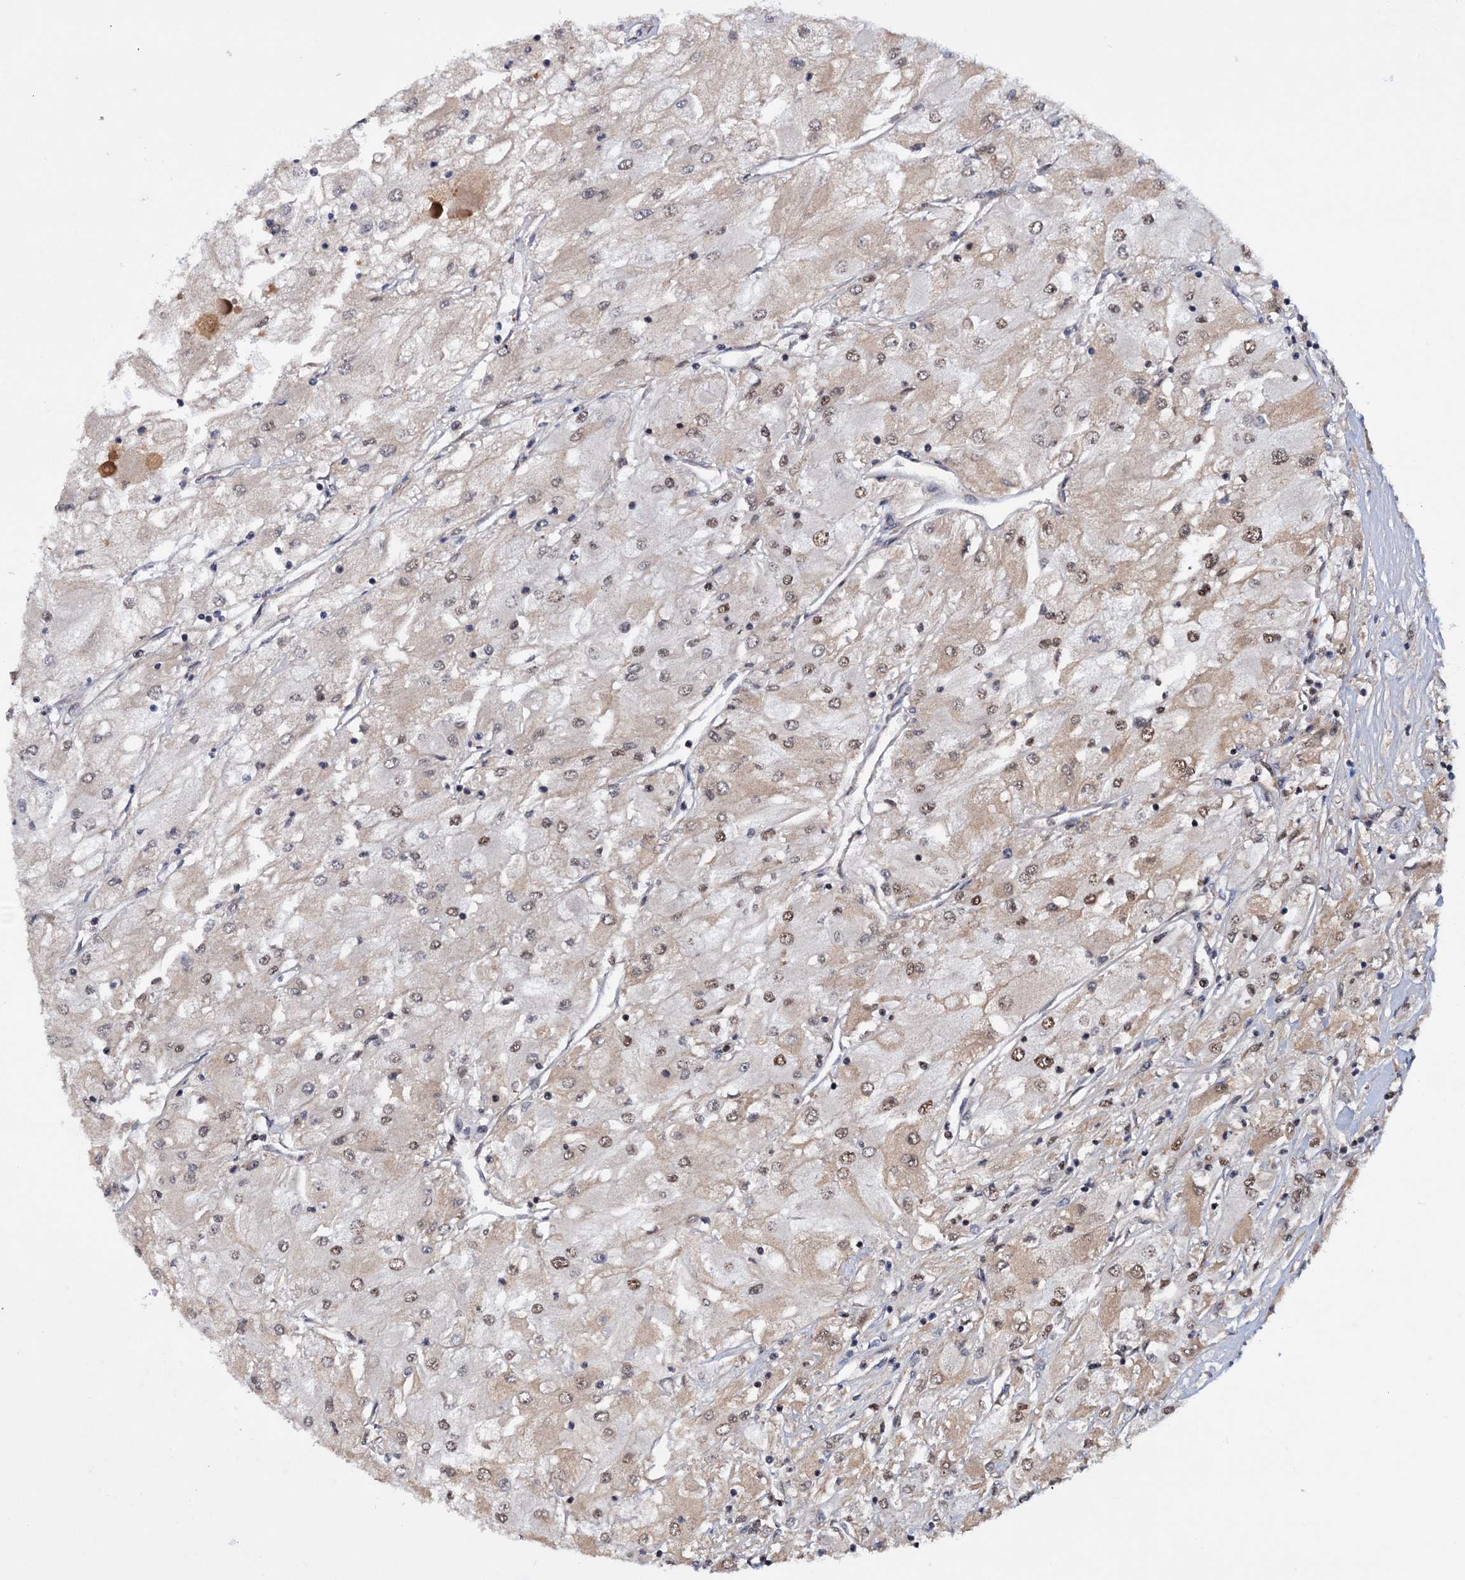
{"staining": {"intensity": "weak", "quantity": "25%-75%", "location": "cytoplasmic/membranous,nuclear"}, "tissue": "renal cancer", "cell_type": "Tumor cells", "image_type": "cancer", "snomed": [{"axis": "morphology", "description": "Adenocarcinoma, NOS"}, {"axis": "topography", "description": "Kidney"}], "caption": "The photomicrograph displays staining of renal cancer (adenocarcinoma), revealing weak cytoplasmic/membranous and nuclear protein positivity (brown color) within tumor cells. (Brightfield microscopy of DAB IHC at high magnification).", "gene": "TBC1D12", "patient": {"sex": "male", "age": 80}}